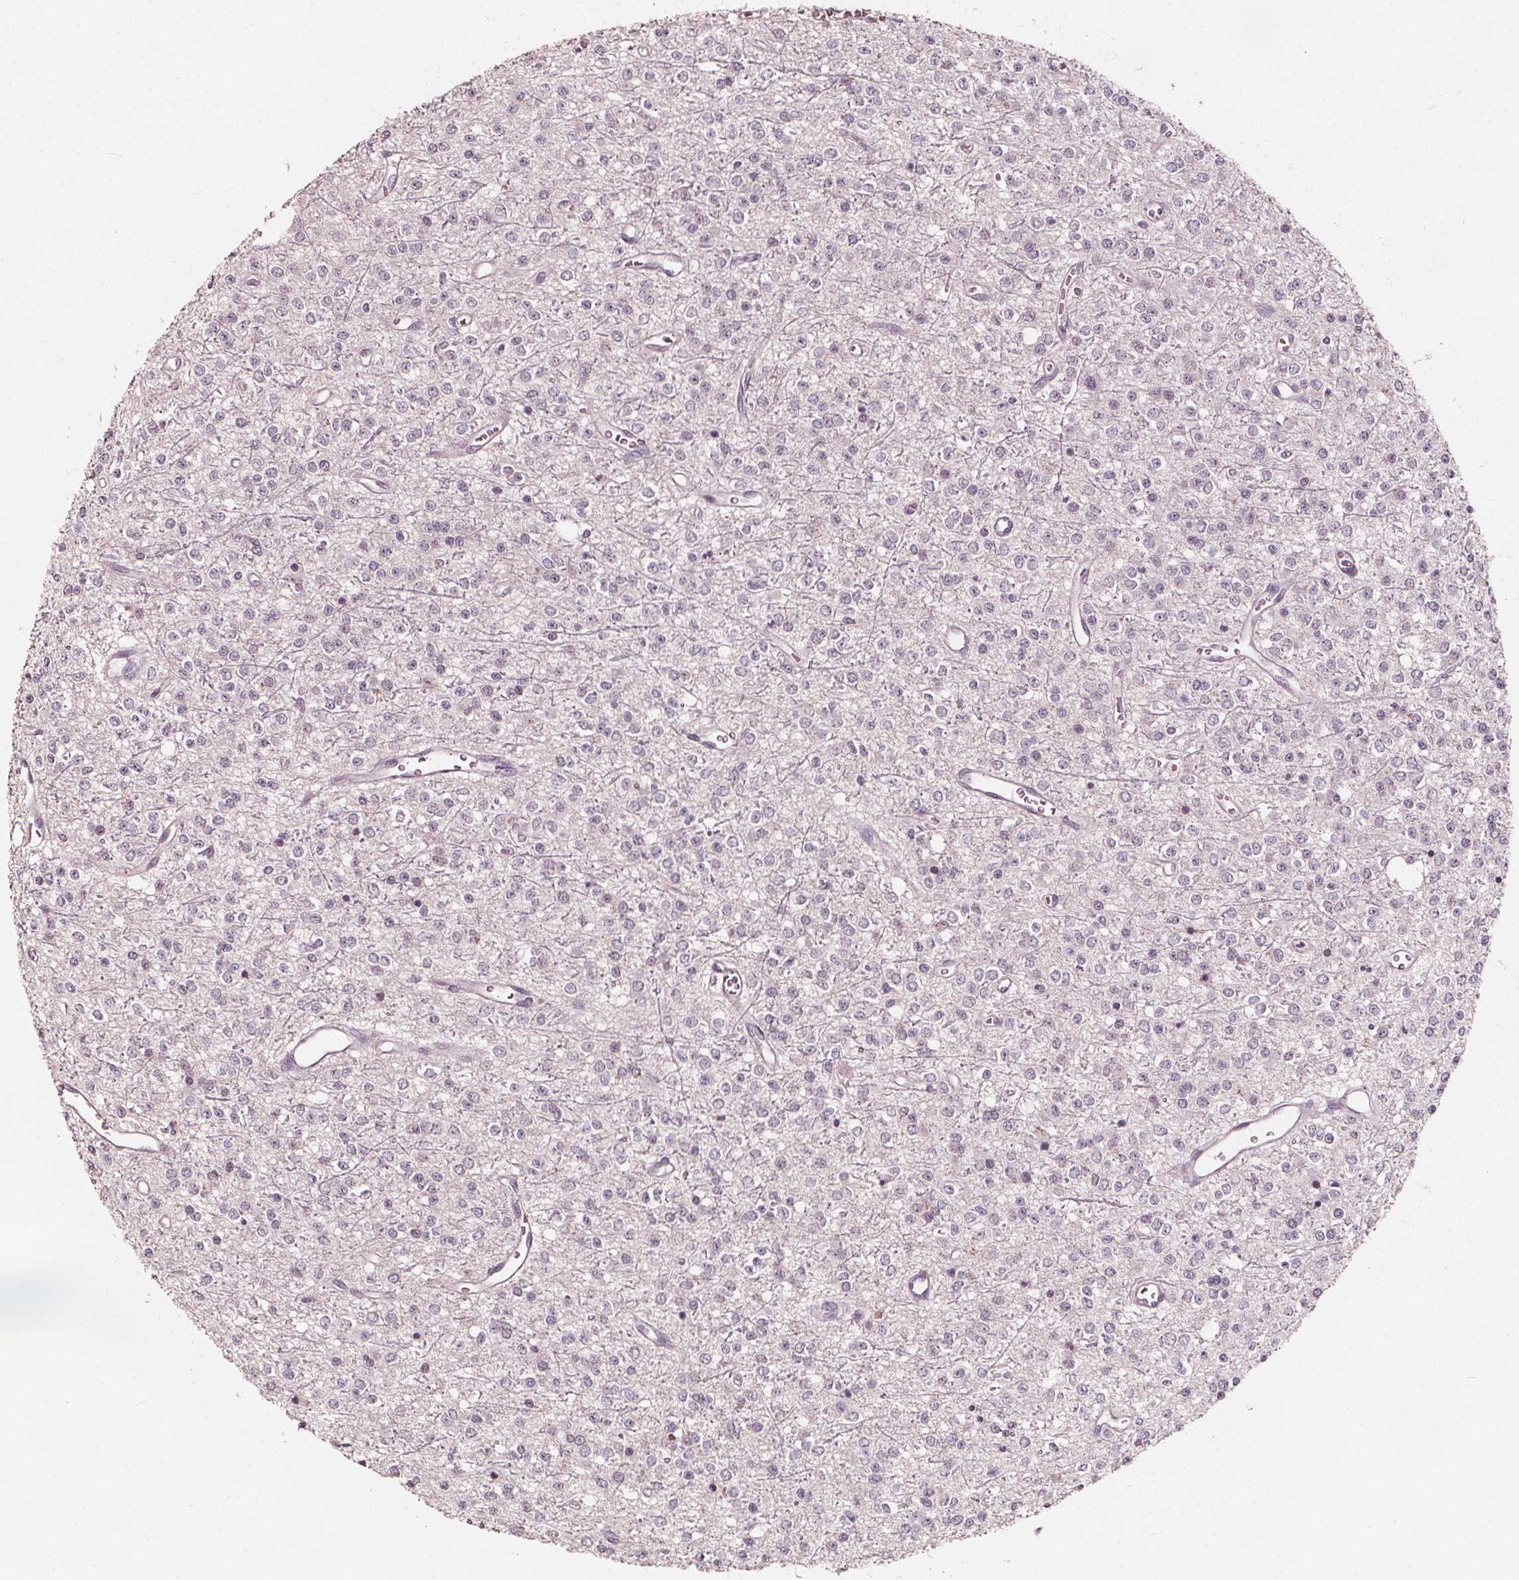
{"staining": {"intensity": "negative", "quantity": "none", "location": "none"}, "tissue": "glioma", "cell_type": "Tumor cells", "image_type": "cancer", "snomed": [{"axis": "morphology", "description": "Glioma, malignant, Low grade"}, {"axis": "topography", "description": "Brain"}], "caption": "Tumor cells are negative for protein expression in human glioma. (DAB (3,3'-diaminobenzidine) IHC, high magnification).", "gene": "NPC1L1", "patient": {"sex": "female", "age": 45}}